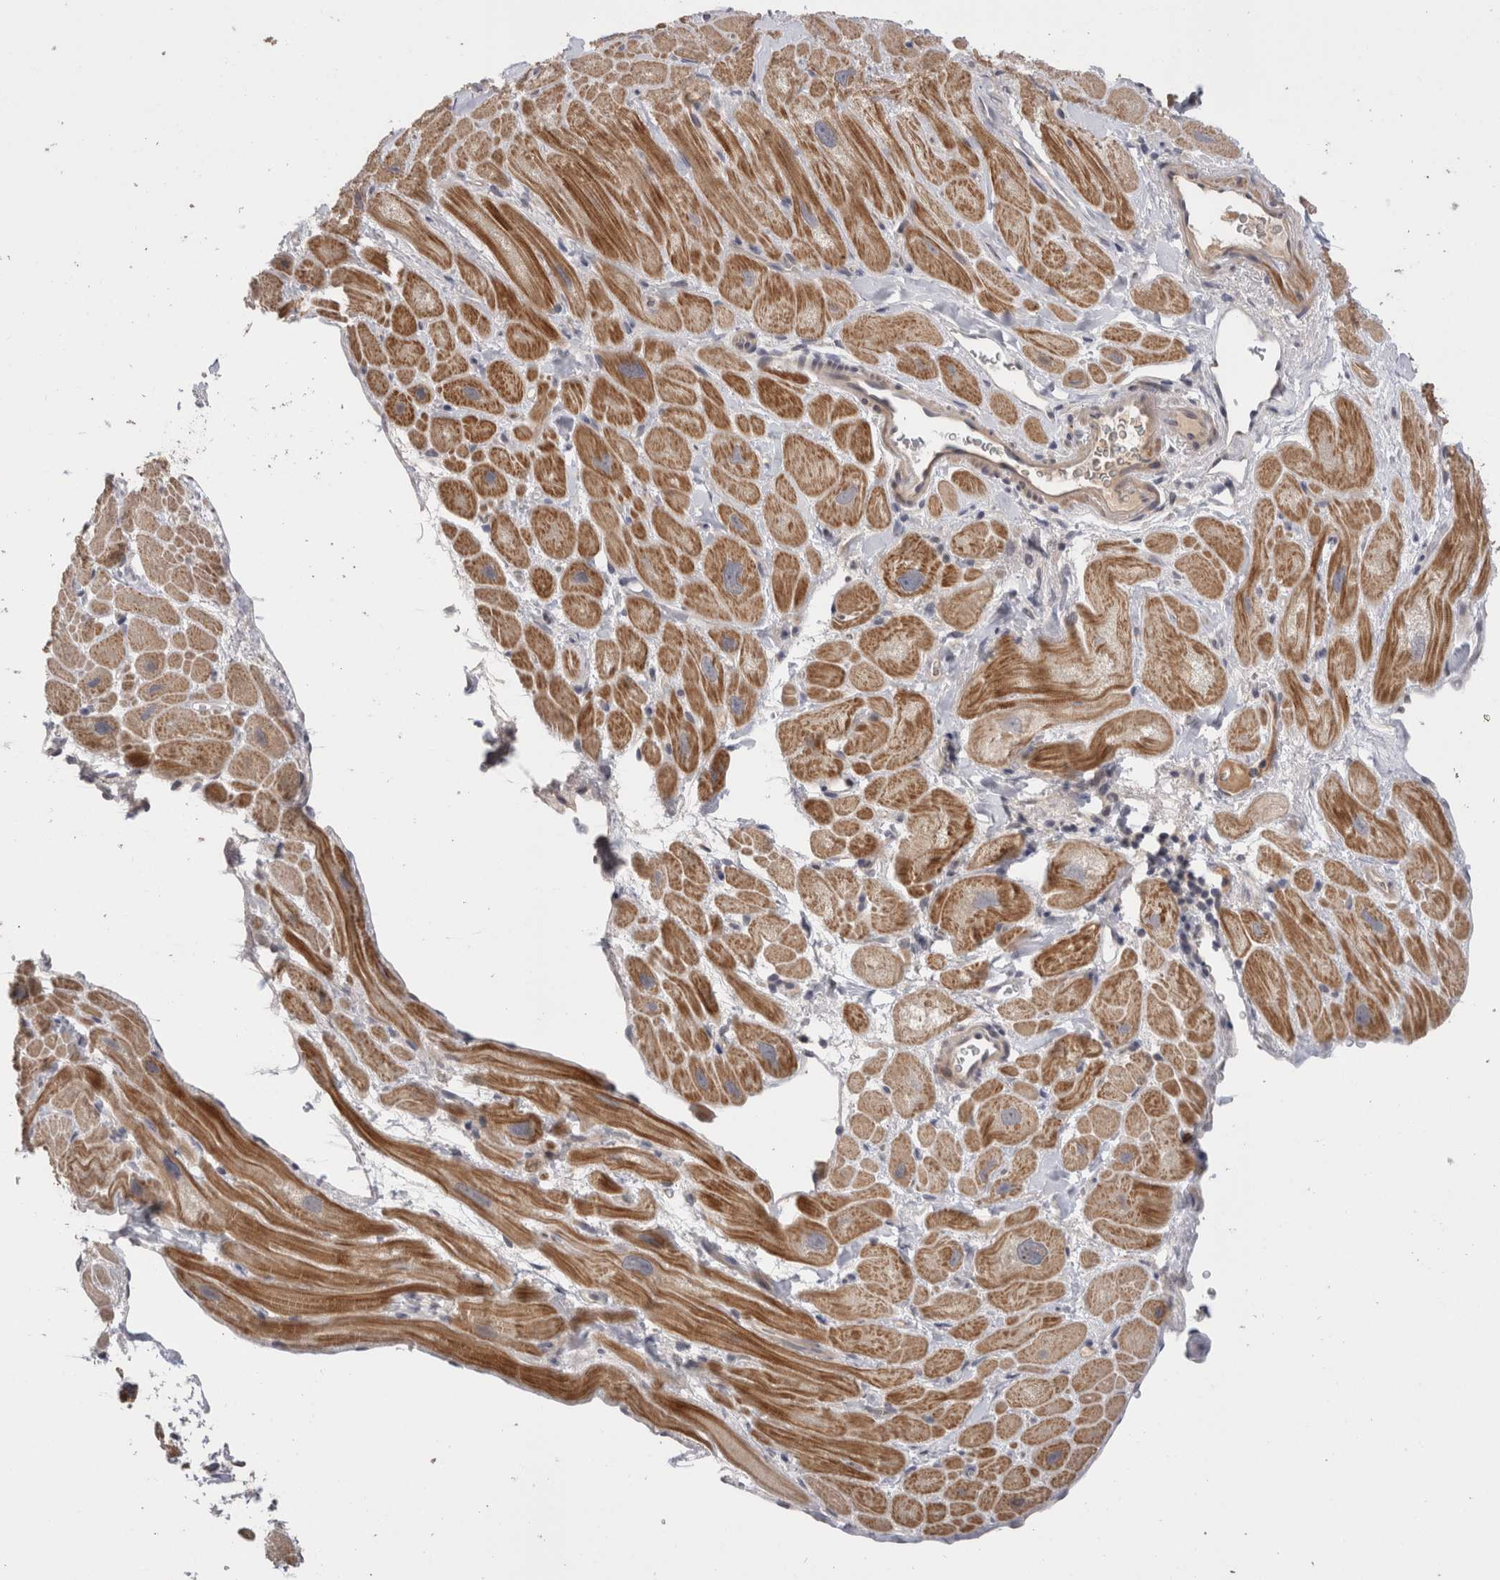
{"staining": {"intensity": "moderate", "quantity": "25%-75%", "location": "cytoplasmic/membranous"}, "tissue": "heart muscle", "cell_type": "Cardiomyocytes", "image_type": "normal", "snomed": [{"axis": "morphology", "description": "Normal tissue, NOS"}, {"axis": "topography", "description": "Heart"}], "caption": "Protein expression analysis of unremarkable heart muscle exhibits moderate cytoplasmic/membranous staining in approximately 25%-75% of cardiomyocytes.", "gene": "CRYBG1", "patient": {"sex": "male", "age": 49}}